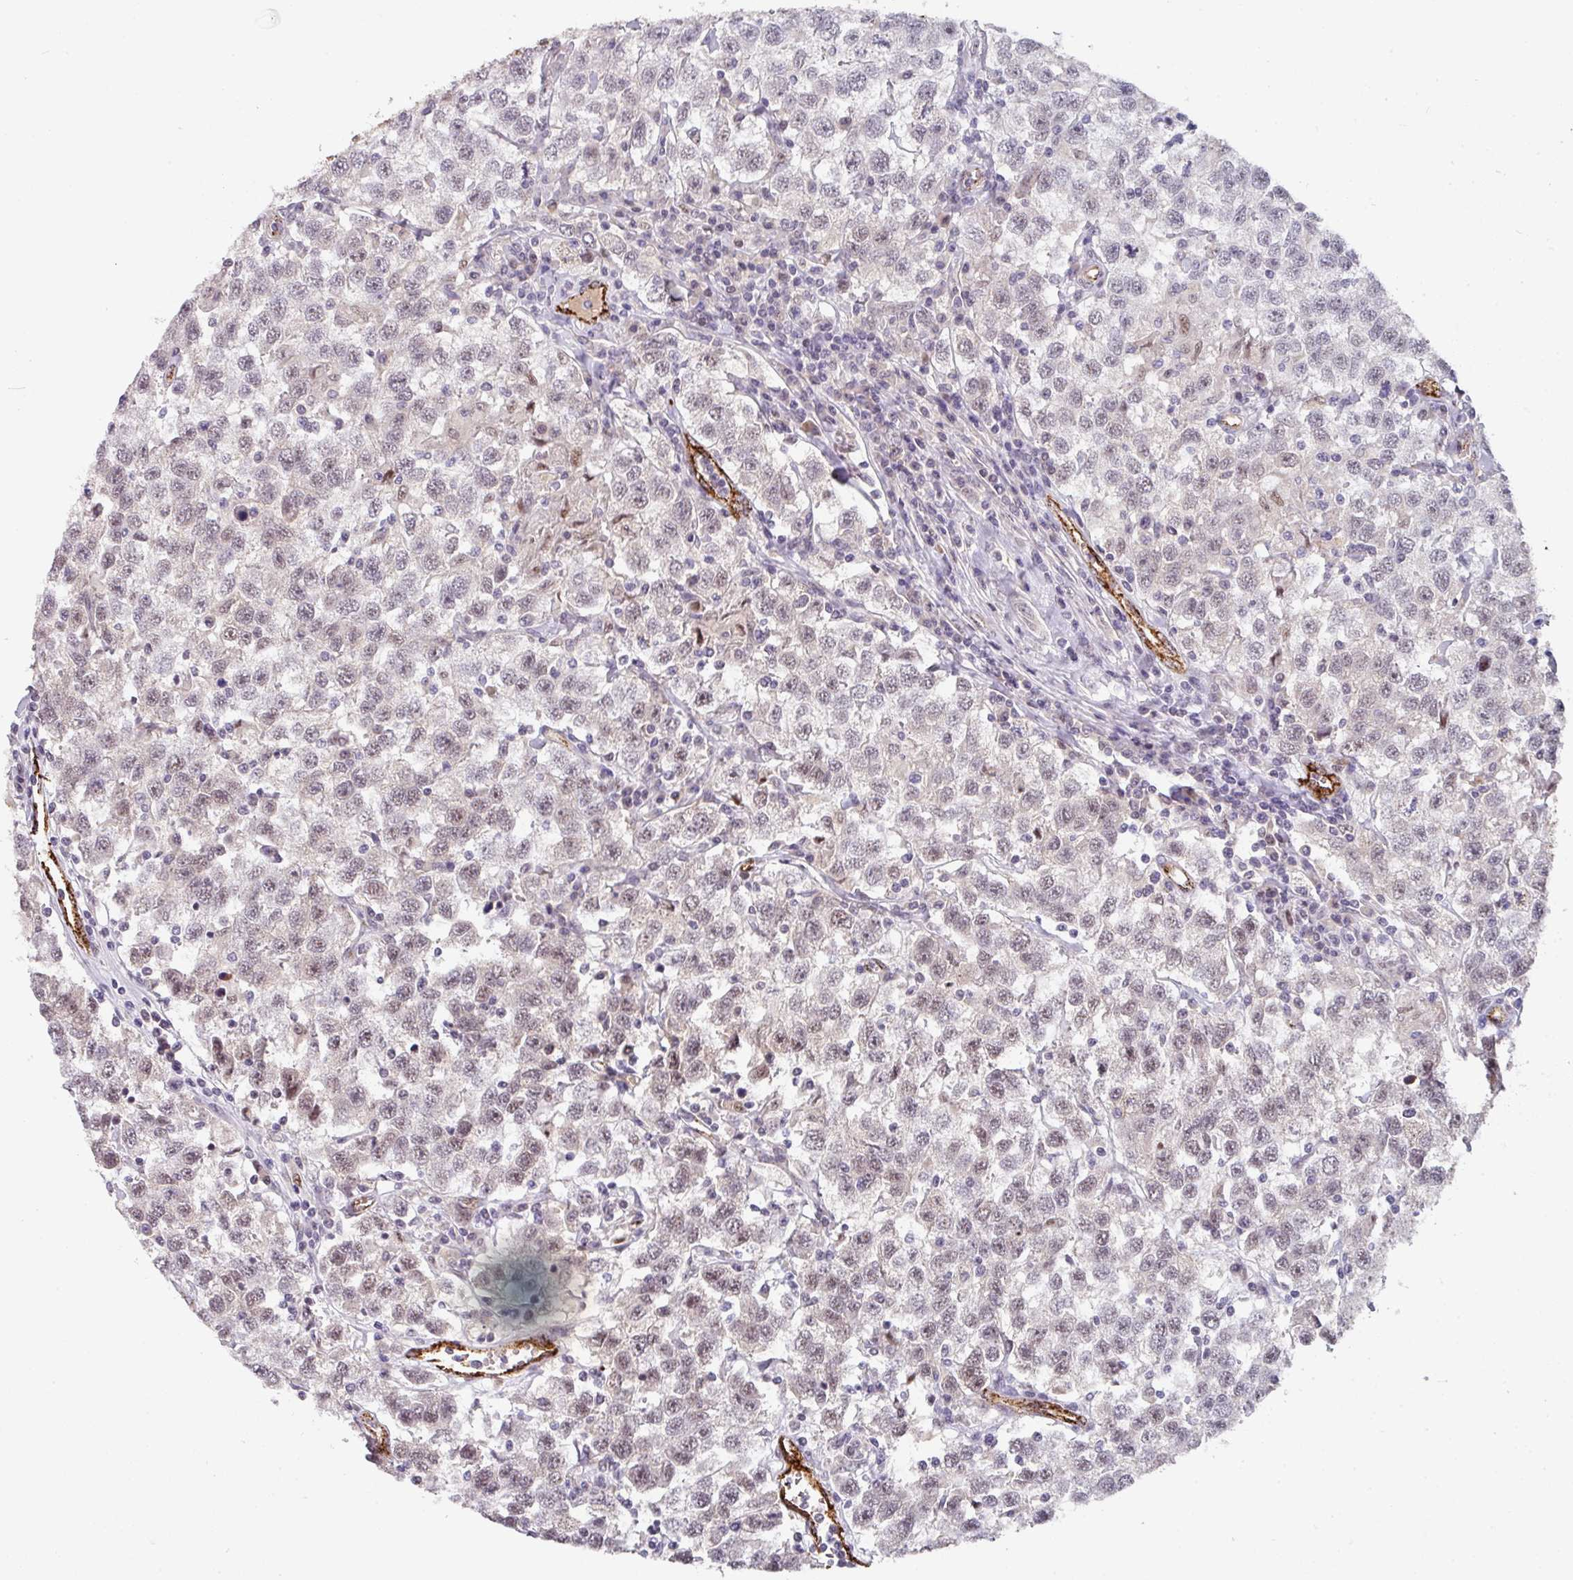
{"staining": {"intensity": "moderate", "quantity": "<25%", "location": "nuclear"}, "tissue": "testis cancer", "cell_type": "Tumor cells", "image_type": "cancer", "snomed": [{"axis": "morphology", "description": "Seminoma, NOS"}, {"axis": "topography", "description": "Testis"}], "caption": "A brown stain labels moderate nuclear positivity of a protein in testis cancer tumor cells. (Brightfield microscopy of DAB IHC at high magnification).", "gene": "SIDT2", "patient": {"sex": "male", "age": 41}}